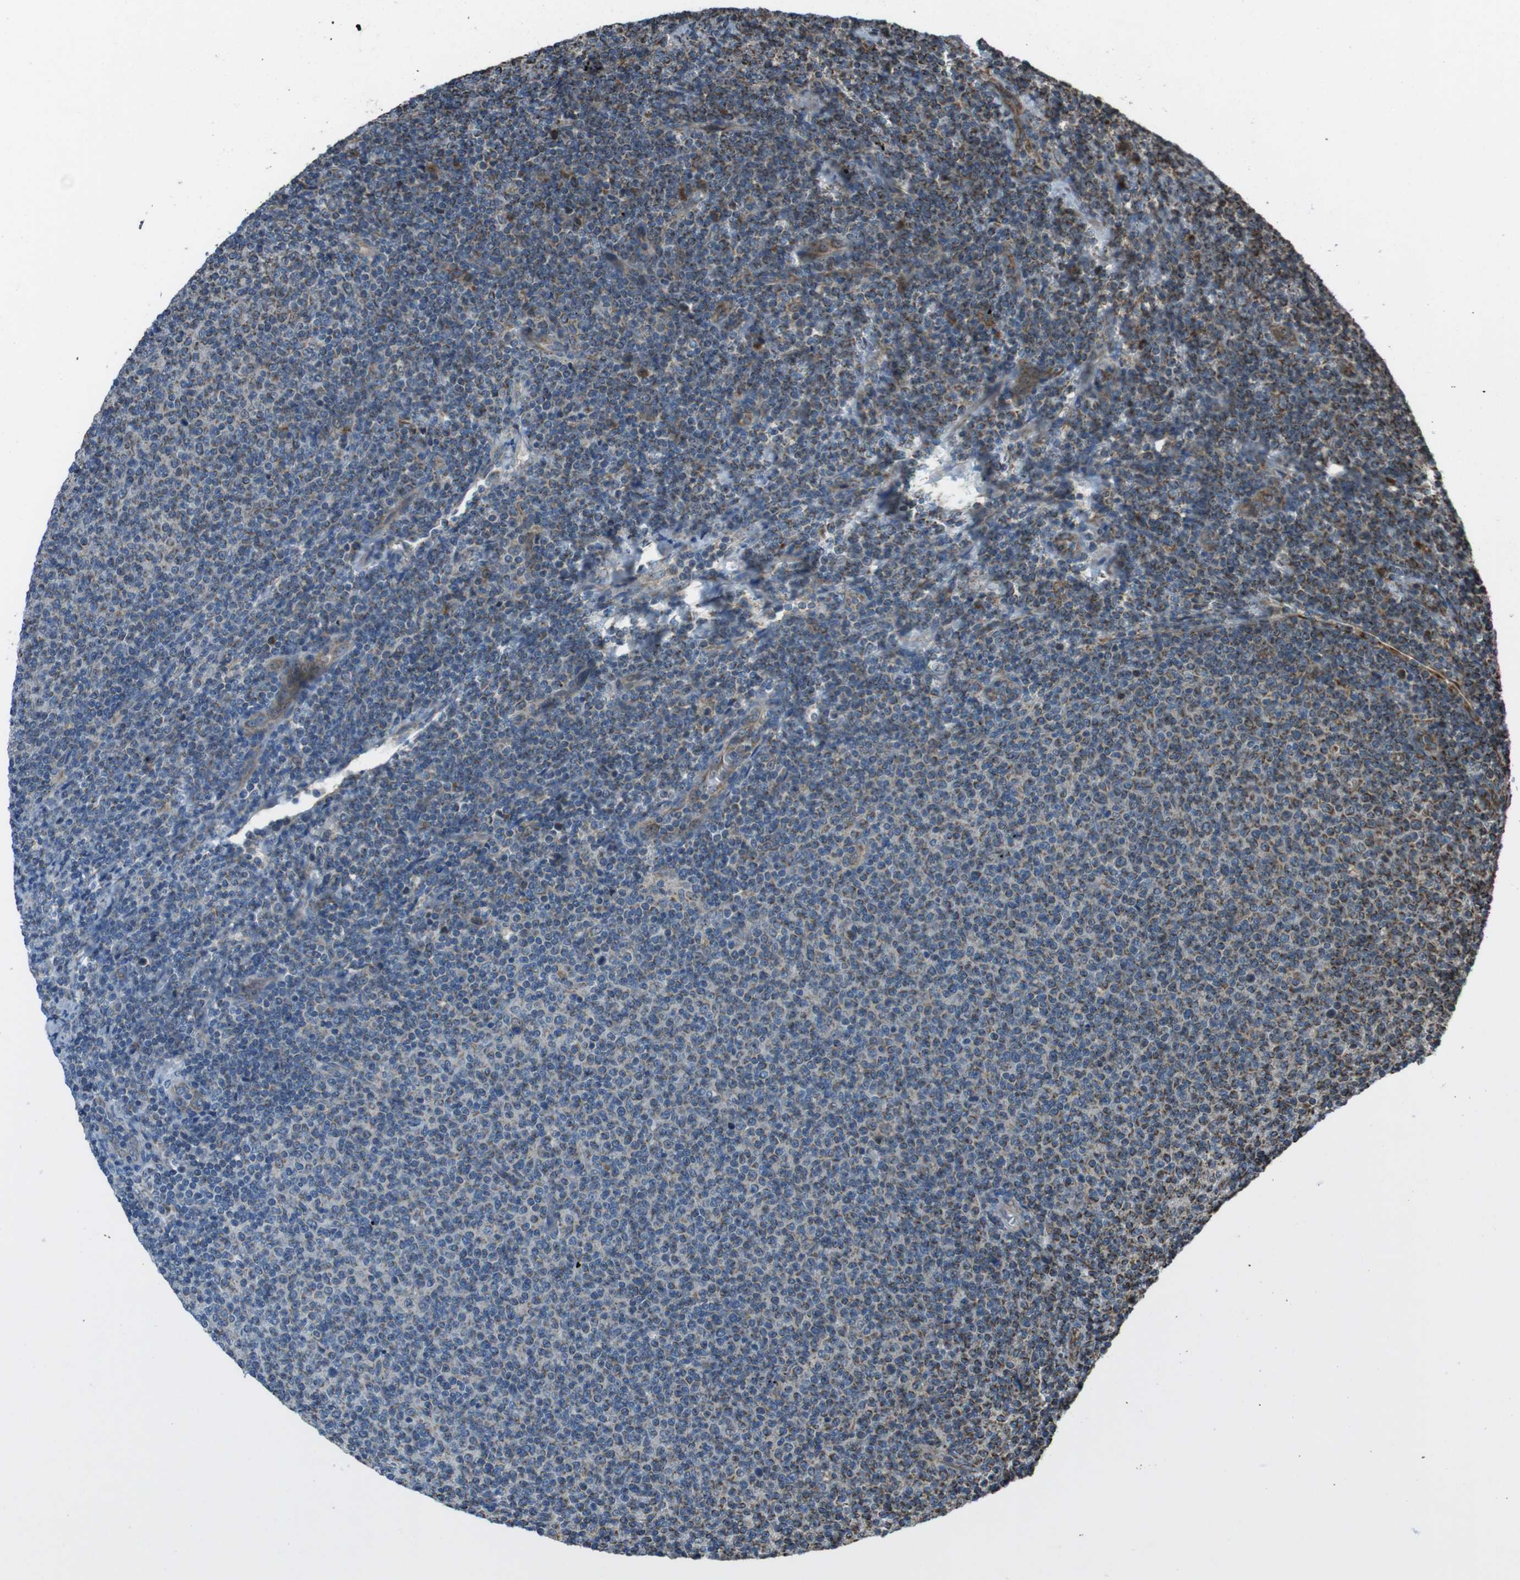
{"staining": {"intensity": "negative", "quantity": "none", "location": "none"}, "tissue": "lymphoma", "cell_type": "Tumor cells", "image_type": "cancer", "snomed": [{"axis": "morphology", "description": "Malignant lymphoma, non-Hodgkin's type, Low grade"}, {"axis": "topography", "description": "Lymph node"}], "caption": "An IHC photomicrograph of malignant lymphoma, non-Hodgkin's type (low-grade) is shown. There is no staining in tumor cells of malignant lymphoma, non-Hodgkin's type (low-grade).", "gene": "GIMAP8", "patient": {"sex": "male", "age": 66}}